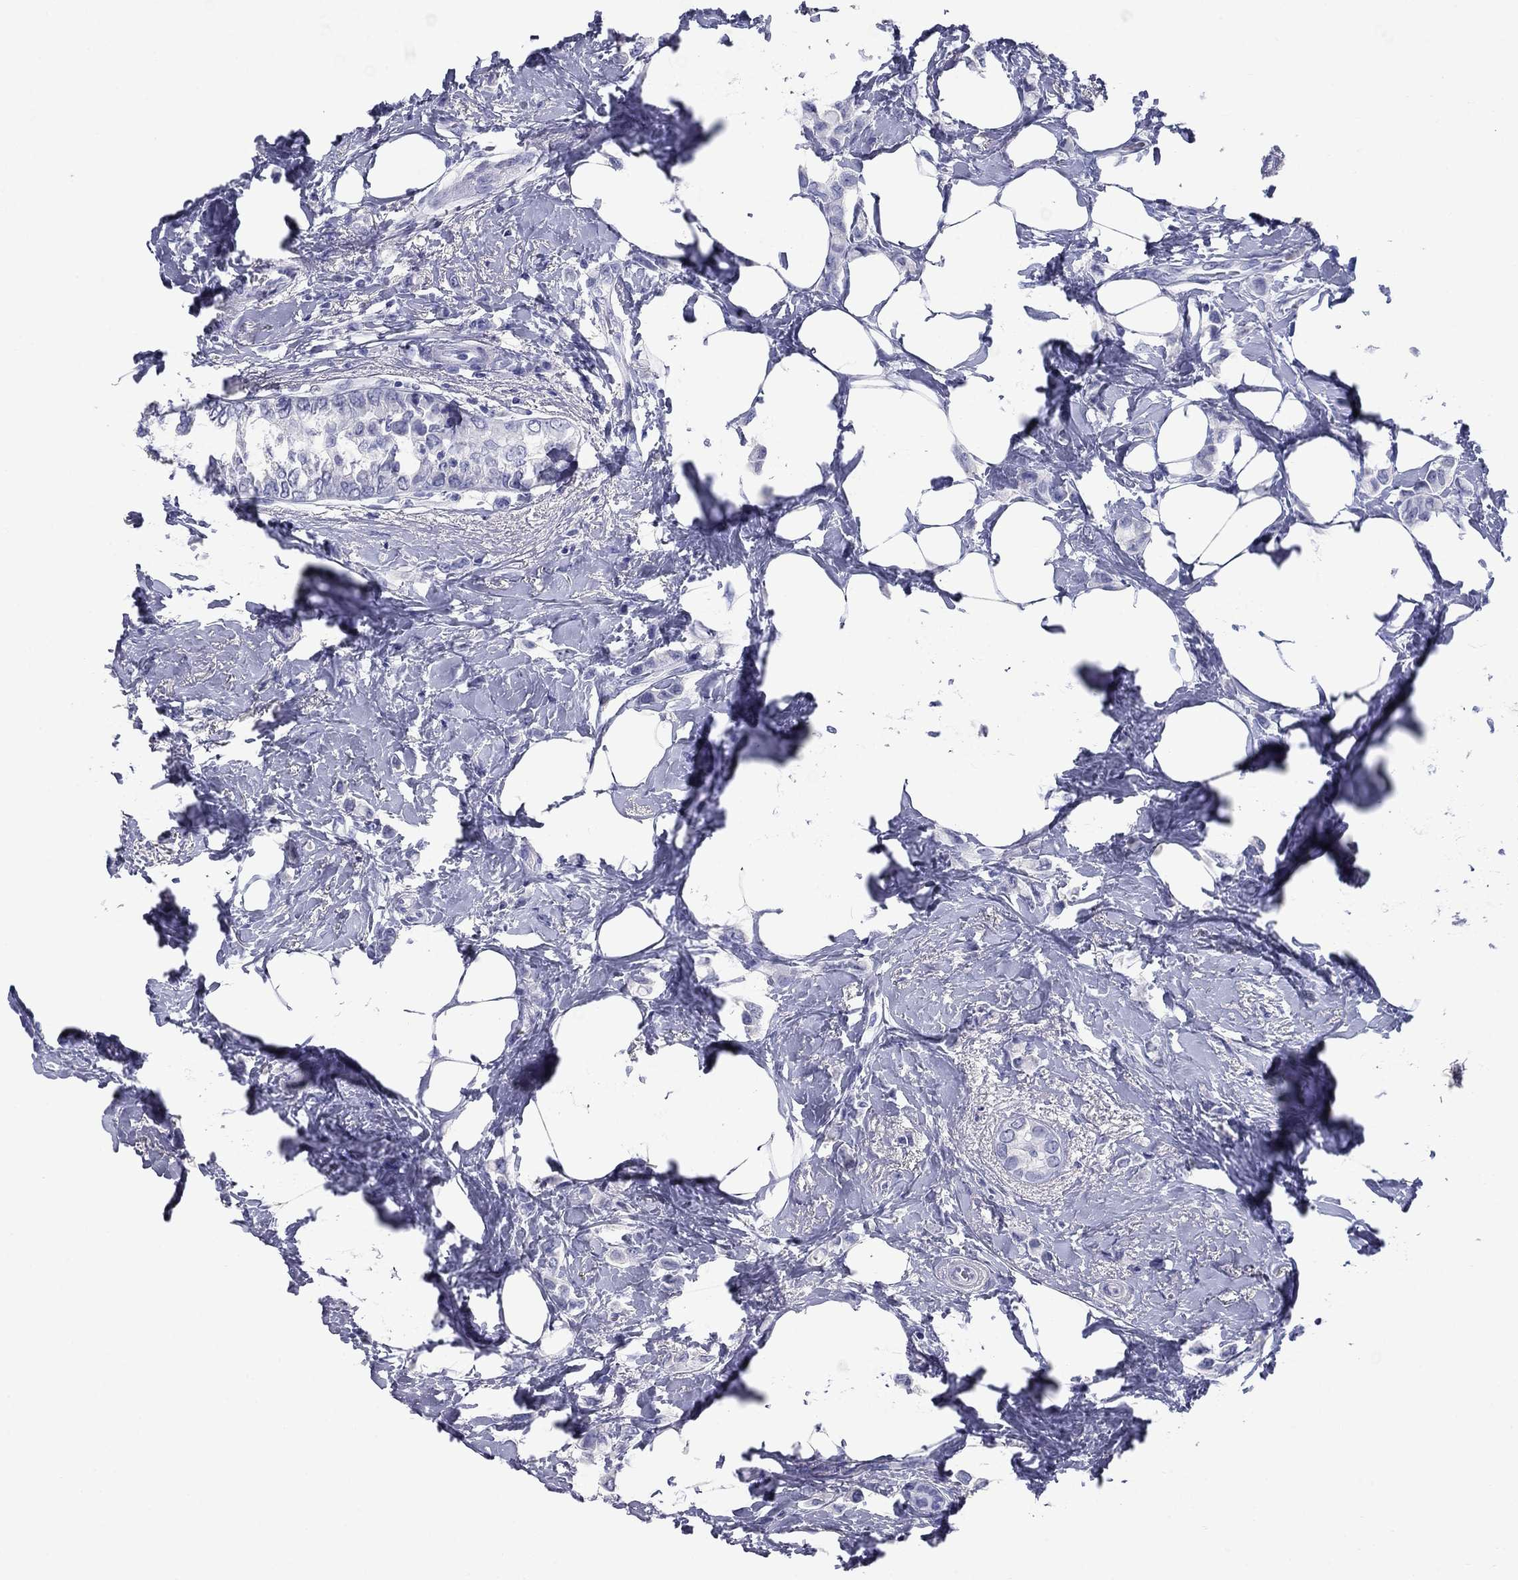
{"staining": {"intensity": "negative", "quantity": "none", "location": "none"}, "tissue": "breast cancer", "cell_type": "Tumor cells", "image_type": "cancer", "snomed": [{"axis": "morphology", "description": "Lobular carcinoma"}, {"axis": "topography", "description": "Breast"}], "caption": "The image displays no staining of tumor cells in breast cancer (lobular carcinoma).", "gene": "NPPA", "patient": {"sex": "female", "age": 66}}